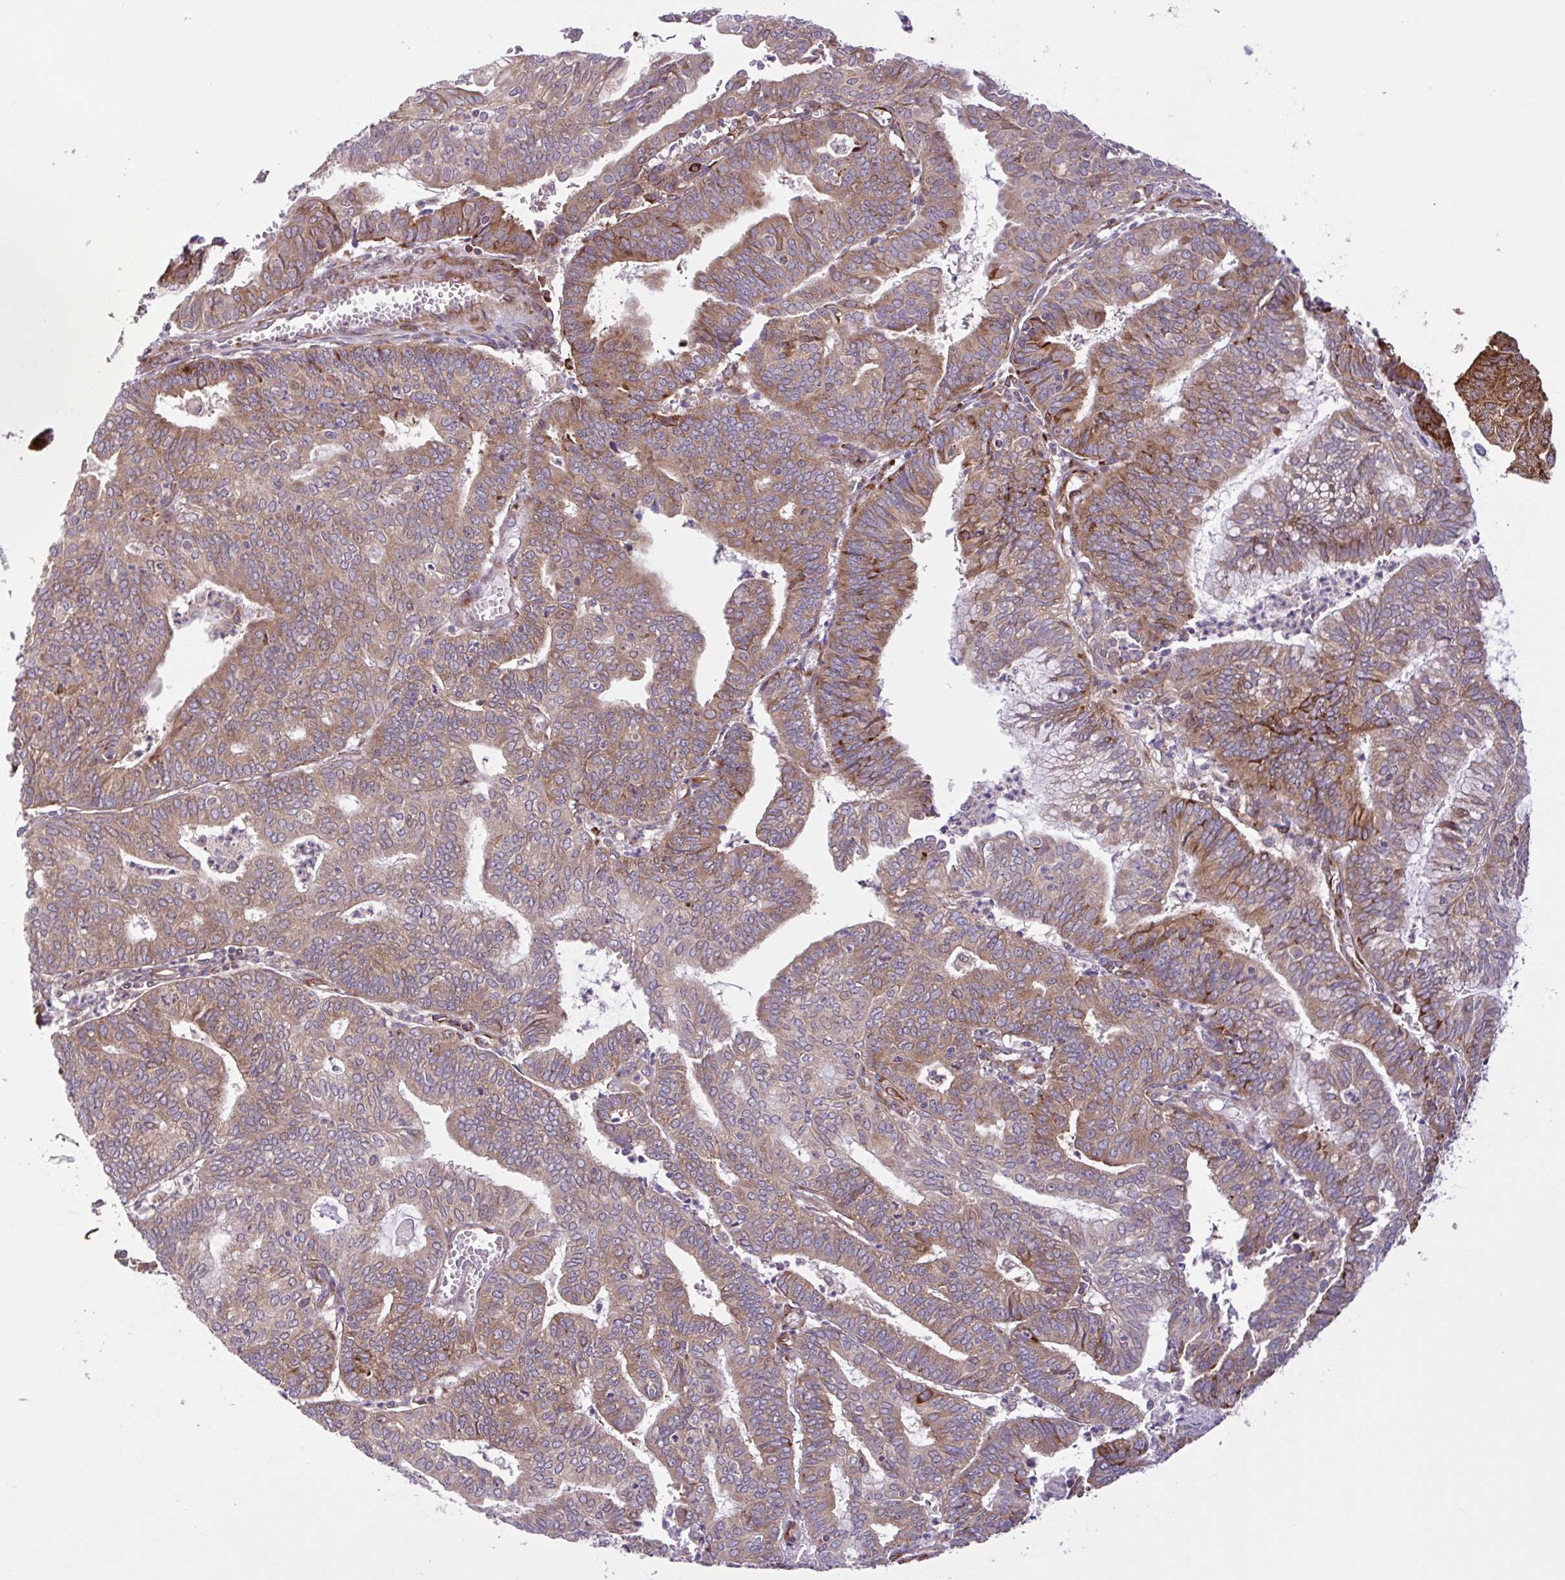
{"staining": {"intensity": "moderate", "quantity": "25%-75%", "location": "cytoplasmic/membranous"}, "tissue": "endometrial cancer", "cell_type": "Tumor cells", "image_type": "cancer", "snomed": [{"axis": "morphology", "description": "Adenocarcinoma, NOS"}, {"axis": "topography", "description": "Endometrium"}], "caption": "A photomicrograph of human endometrial cancer (adenocarcinoma) stained for a protein exhibits moderate cytoplasmic/membranous brown staining in tumor cells. The staining was performed using DAB (3,3'-diaminobenzidine) to visualize the protein expression in brown, while the nuclei were stained in blue with hematoxylin (Magnification: 20x).", "gene": "NTPCR", "patient": {"sex": "female", "age": 61}}